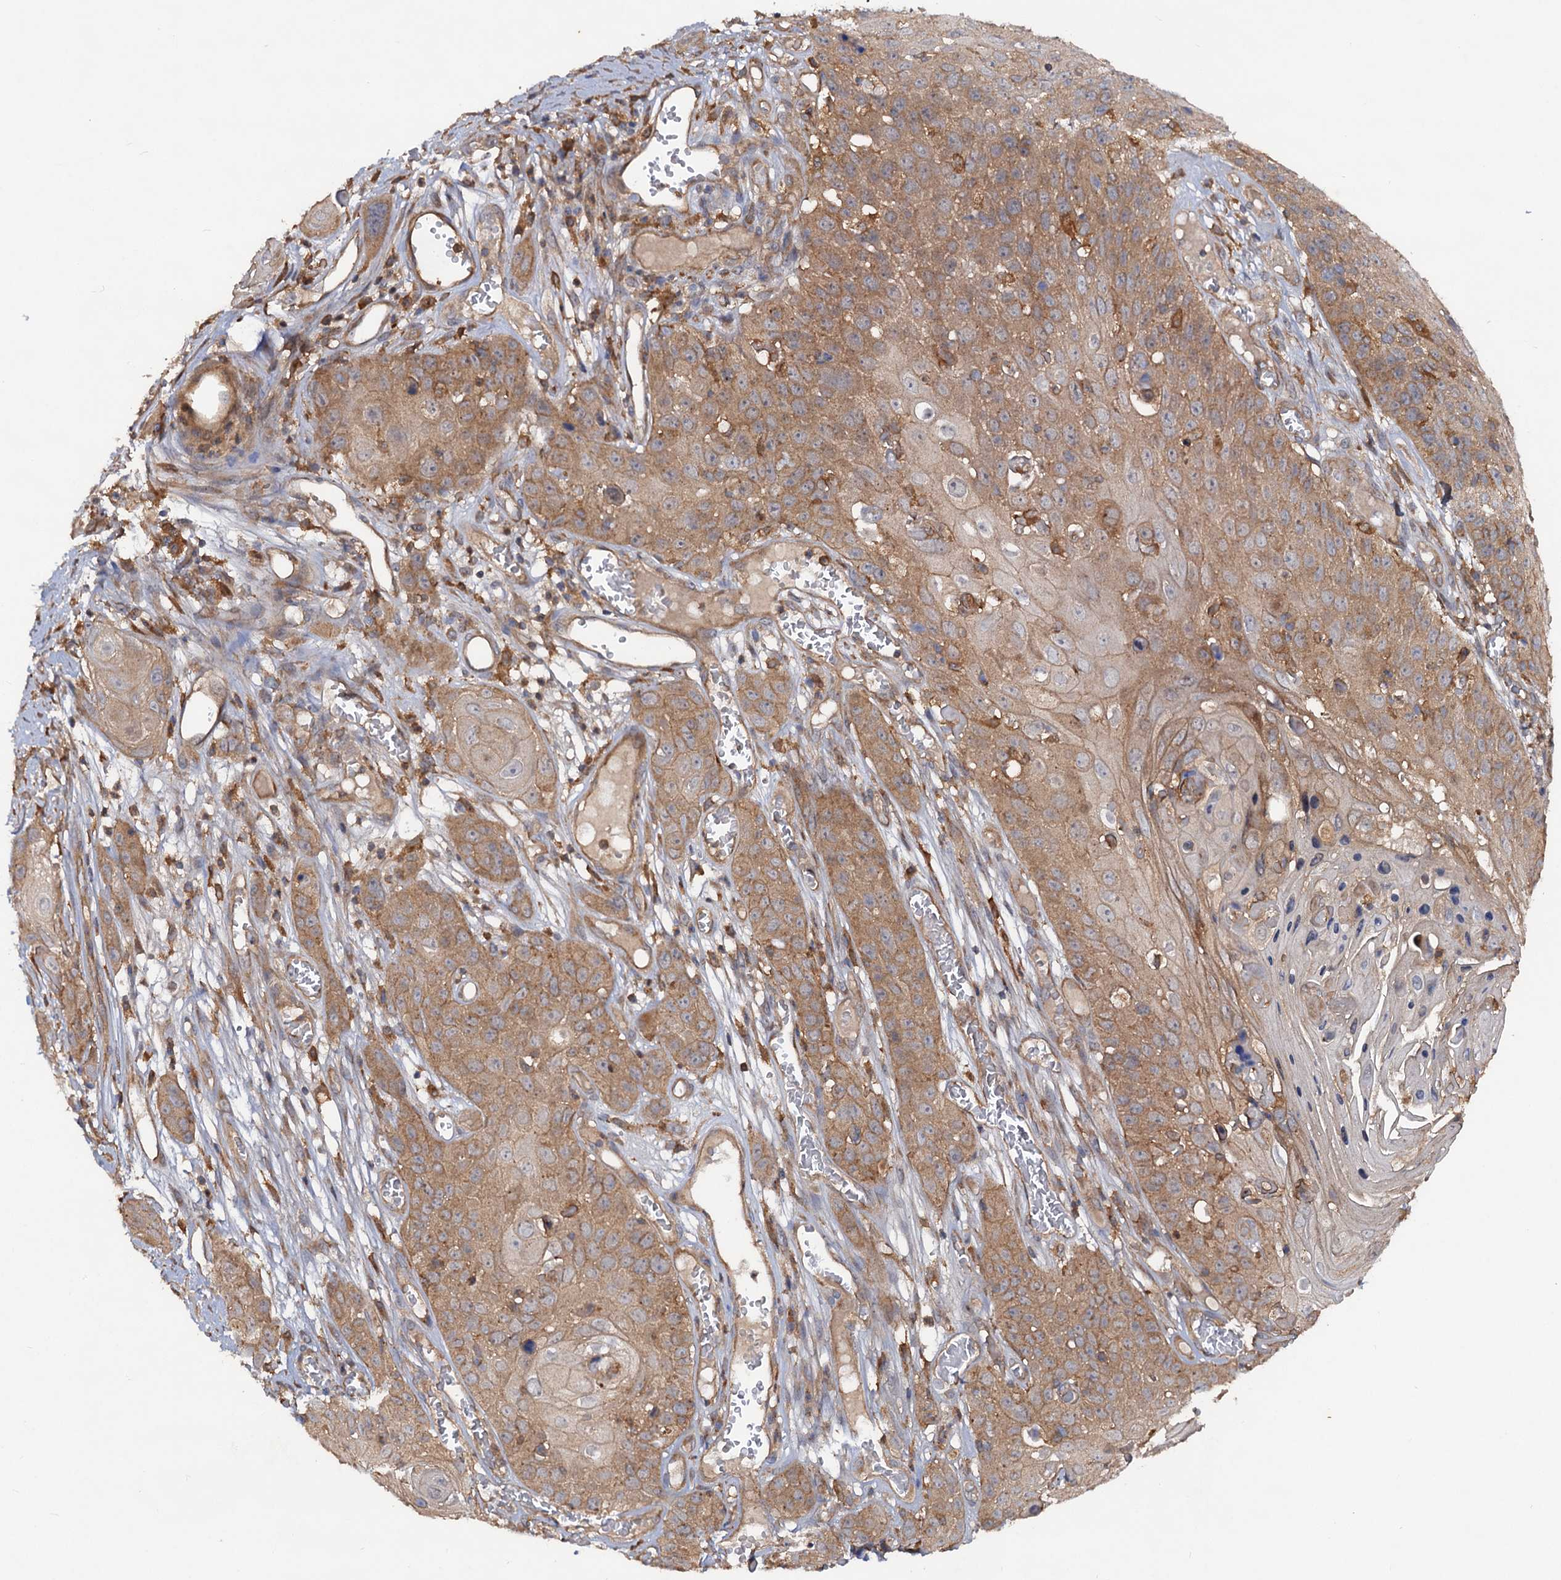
{"staining": {"intensity": "moderate", "quantity": ">75%", "location": "cytoplasmic/membranous"}, "tissue": "skin cancer", "cell_type": "Tumor cells", "image_type": "cancer", "snomed": [{"axis": "morphology", "description": "Squamous cell carcinoma, NOS"}, {"axis": "topography", "description": "Skin"}], "caption": "Skin cancer tissue exhibits moderate cytoplasmic/membranous staining in approximately >75% of tumor cells, visualized by immunohistochemistry.", "gene": "VPS29", "patient": {"sex": "male", "age": 55}}